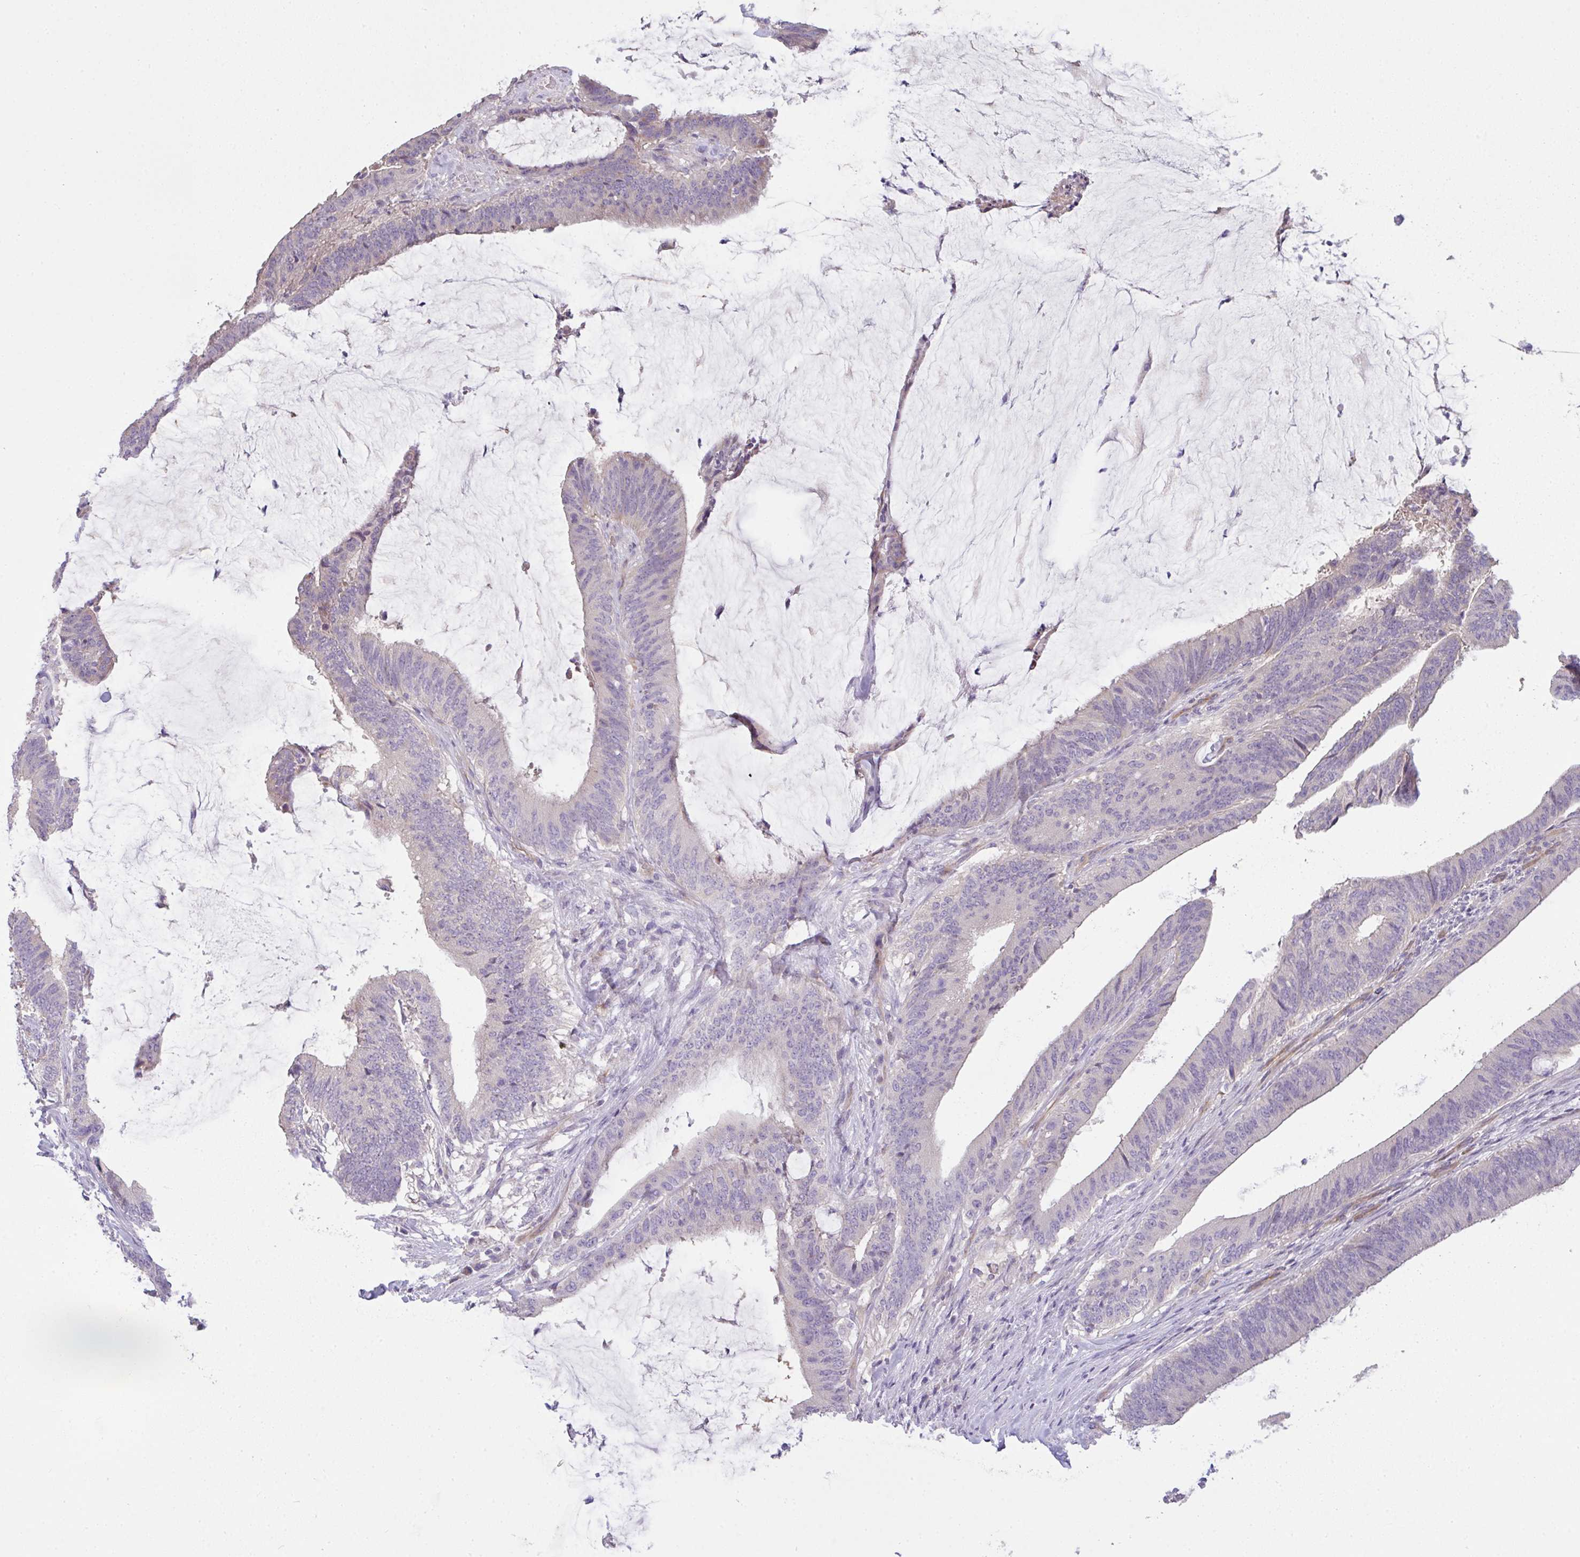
{"staining": {"intensity": "weak", "quantity": "<25%", "location": "cytoplasmic/membranous"}, "tissue": "colorectal cancer", "cell_type": "Tumor cells", "image_type": "cancer", "snomed": [{"axis": "morphology", "description": "Adenocarcinoma, NOS"}, {"axis": "topography", "description": "Colon"}], "caption": "IHC of human colorectal adenocarcinoma reveals no positivity in tumor cells.", "gene": "FILIP1", "patient": {"sex": "female", "age": 43}}